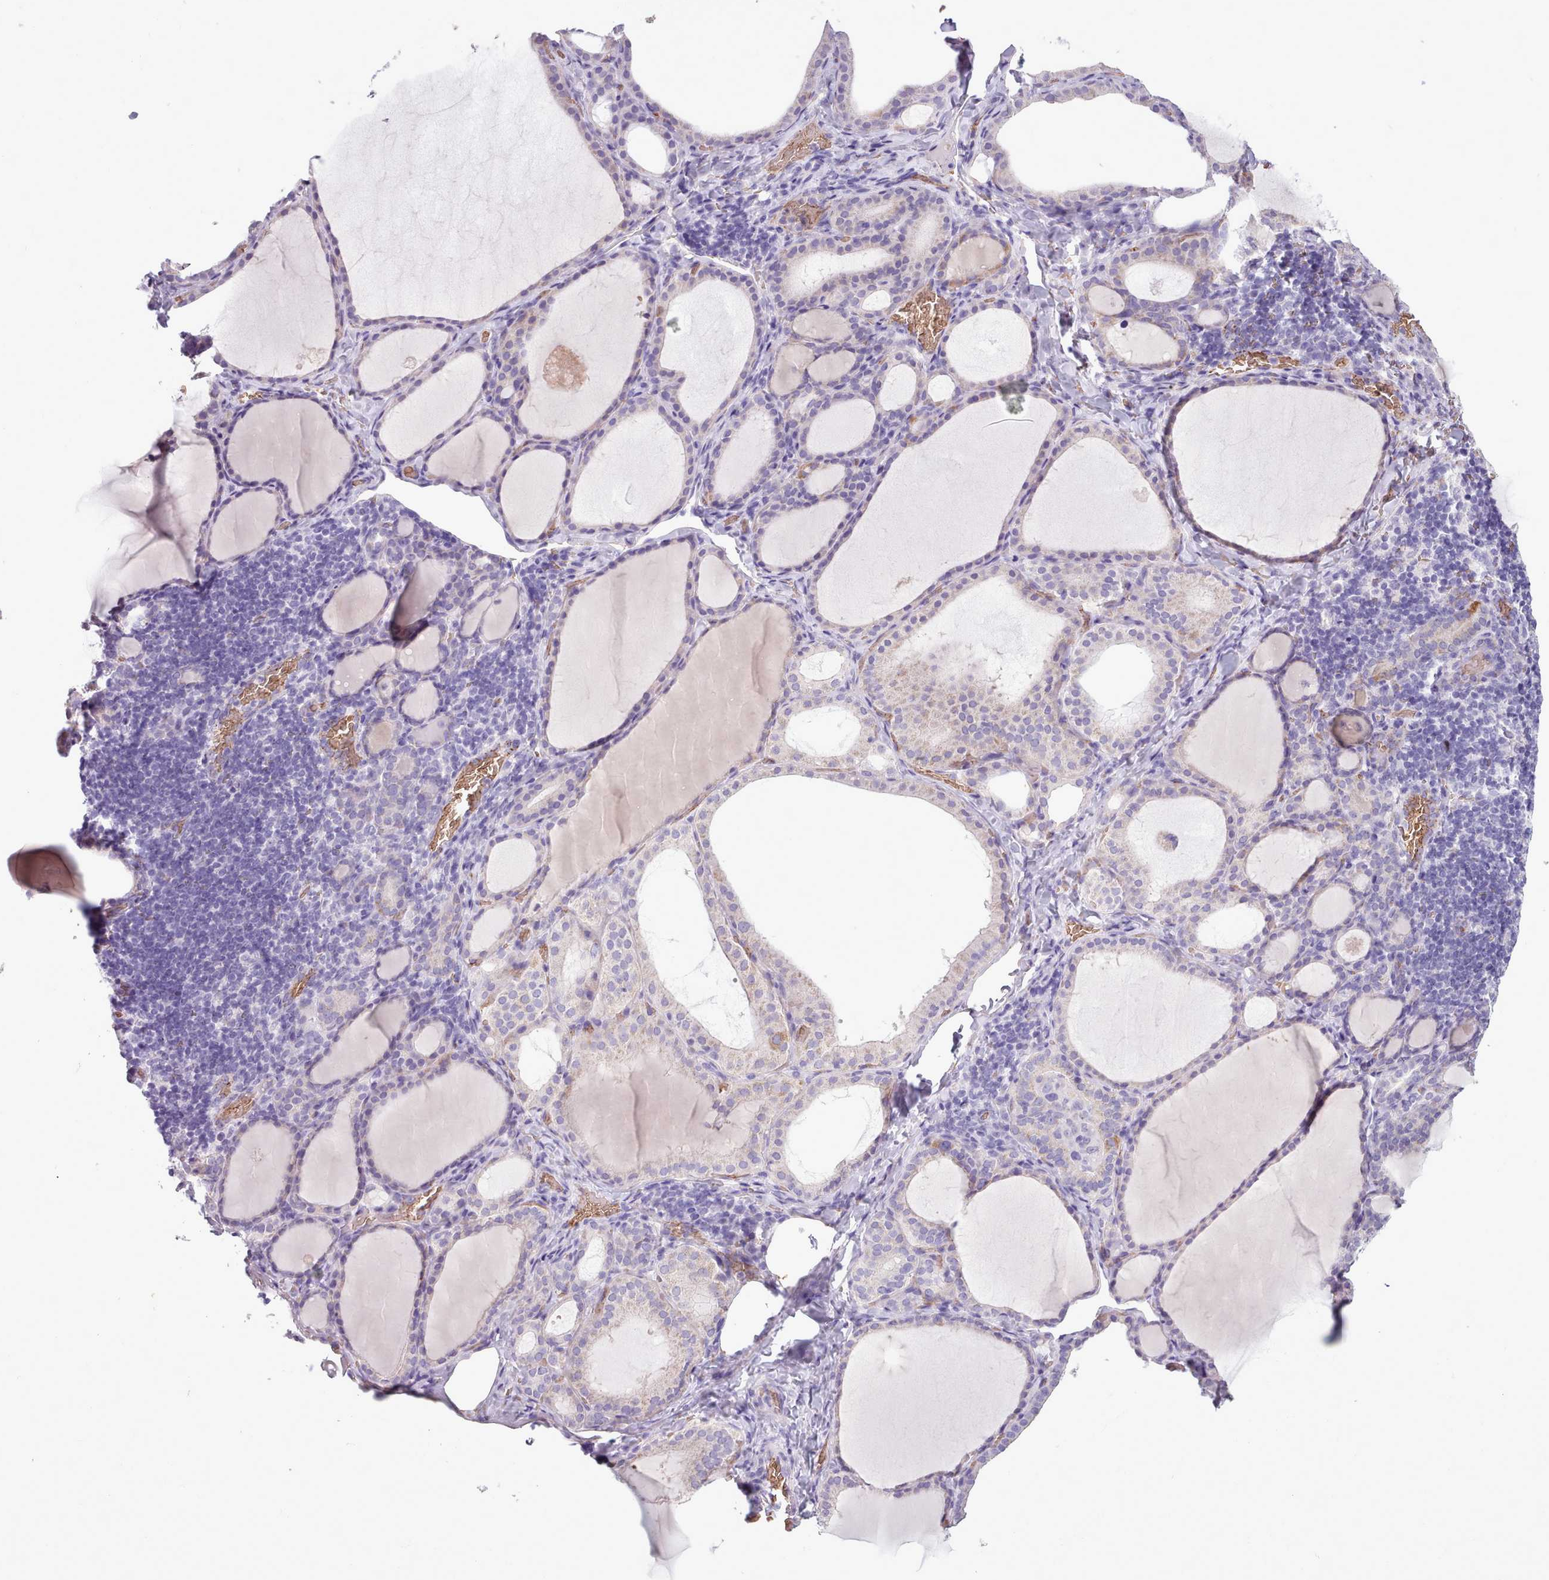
{"staining": {"intensity": "weak", "quantity": "25%-75%", "location": "cytoplasmic/membranous"}, "tissue": "thyroid gland", "cell_type": "Glandular cells", "image_type": "normal", "snomed": [{"axis": "morphology", "description": "Normal tissue, NOS"}, {"axis": "topography", "description": "Thyroid gland"}], "caption": "Thyroid gland stained with DAB (3,3'-diaminobenzidine) immunohistochemistry (IHC) displays low levels of weak cytoplasmic/membranous expression in approximately 25%-75% of glandular cells. The staining was performed using DAB (3,3'-diaminobenzidine), with brown indicating positive protein expression. Nuclei are stained blue with hematoxylin.", "gene": "AK4P3", "patient": {"sex": "female", "age": 39}}